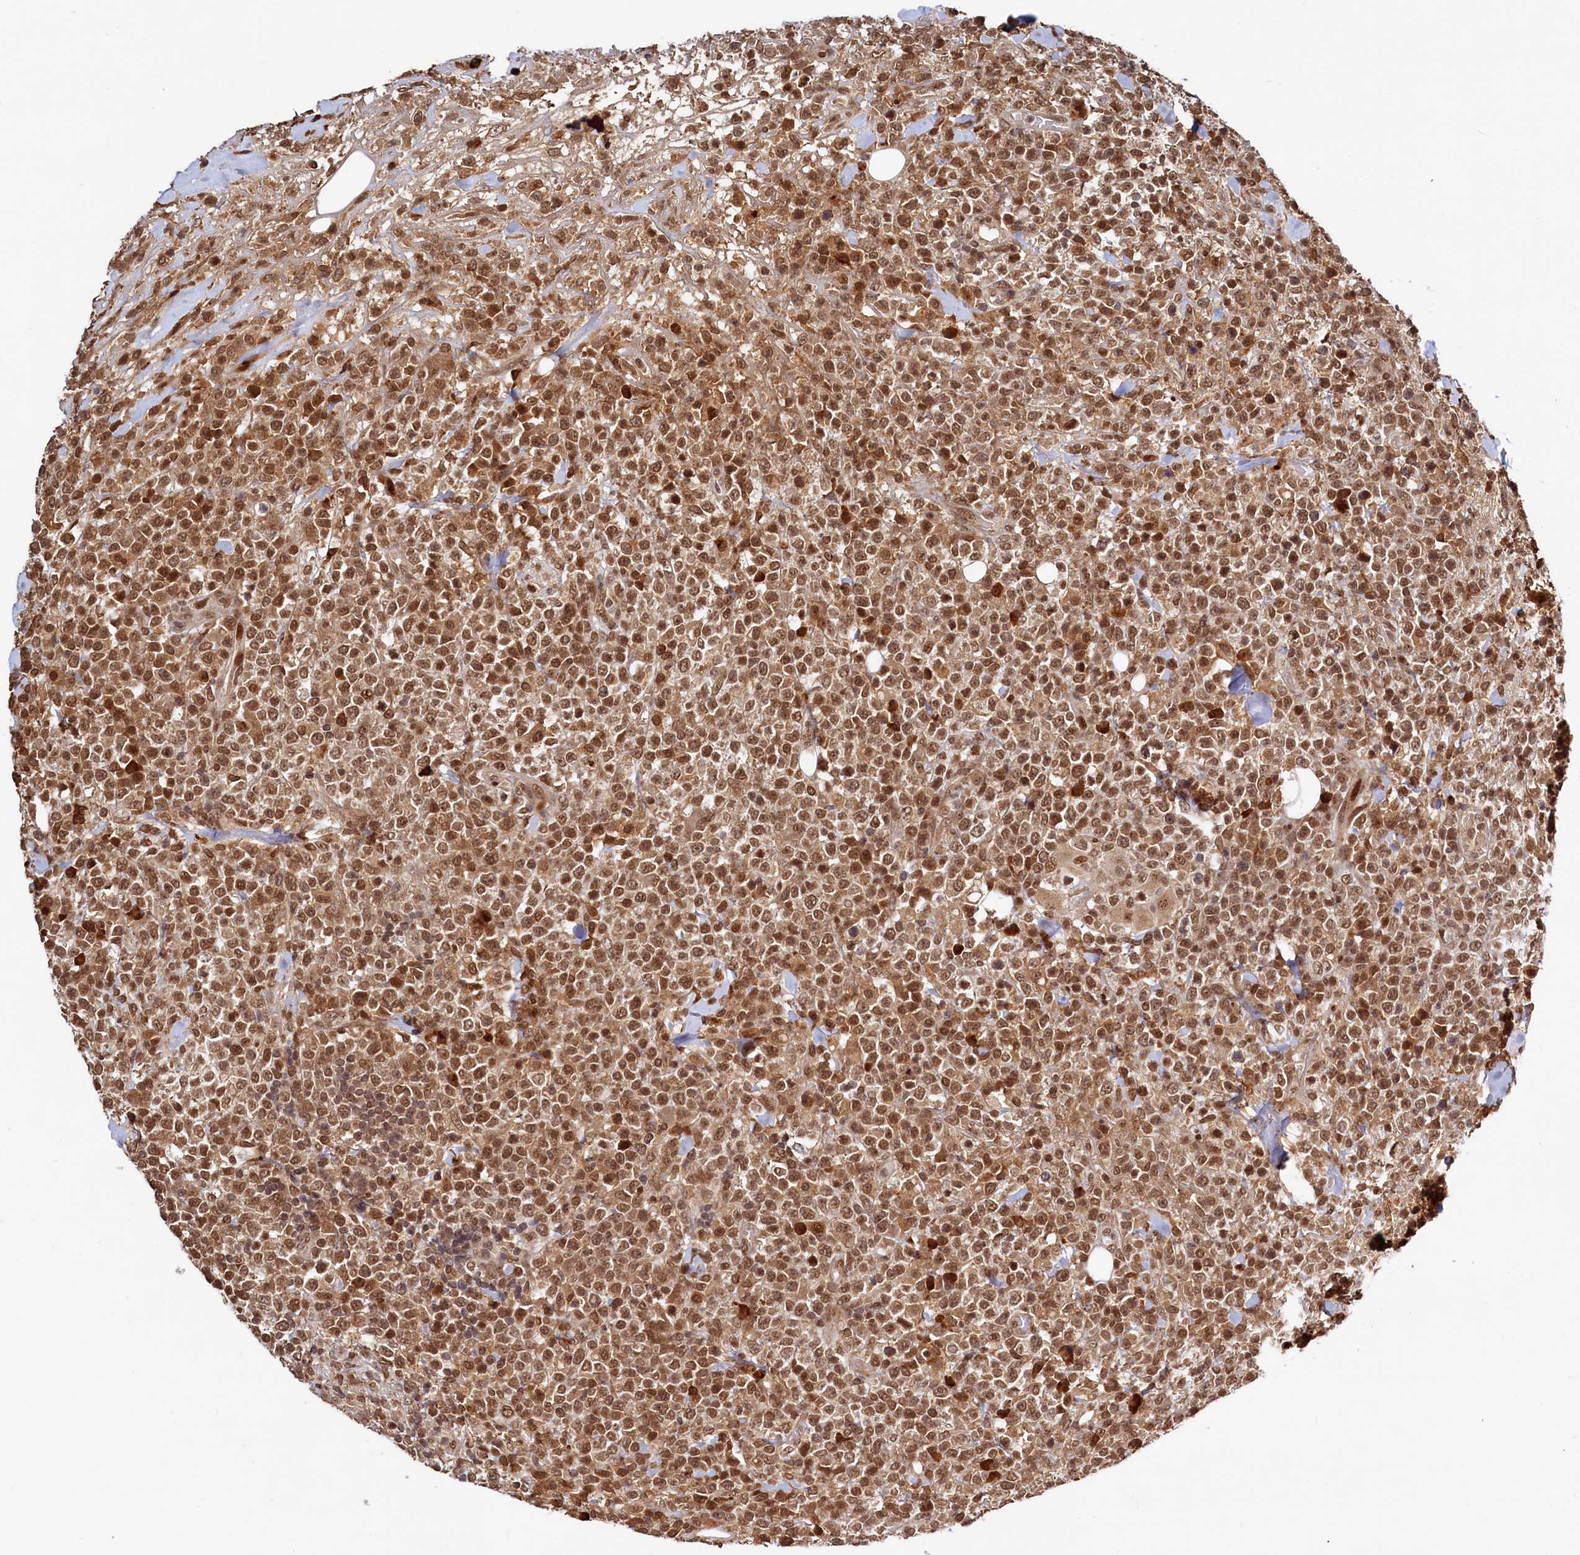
{"staining": {"intensity": "moderate", "quantity": ">75%", "location": "nuclear"}, "tissue": "lymphoma", "cell_type": "Tumor cells", "image_type": "cancer", "snomed": [{"axis": "morphology", "description": "Malignant lymphoma, non-Hodgkin's type, High grade"}, {"axis": "topography", "description": "Colon"}], "caption": "This is a histology image of immunohistochemistry staining of lymphoma, which shows moderate staining in the nuclear of tumor cells.", "gene": "TRAPPC4", "patient": {"sex": "female", "age": 53}}